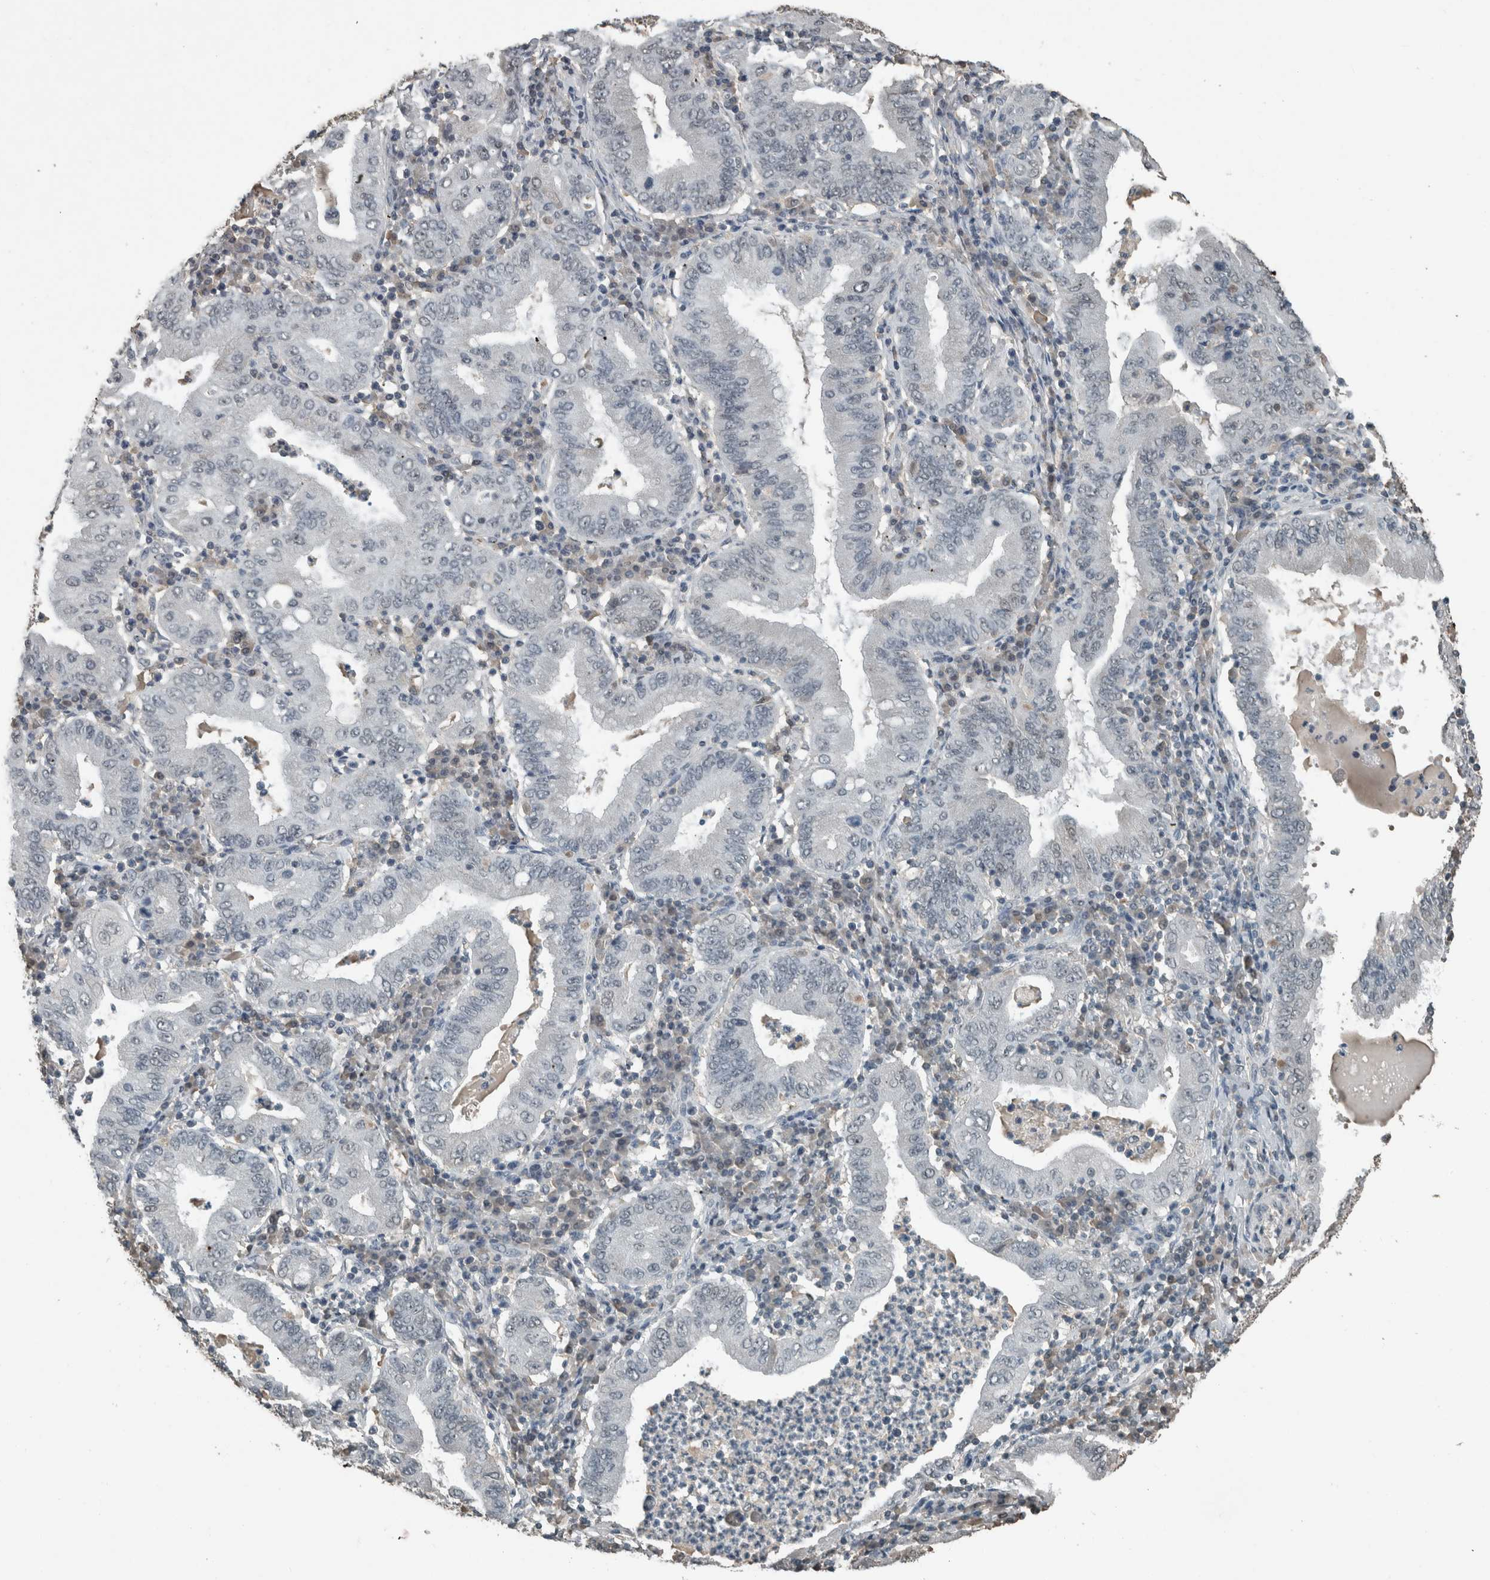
{"staining": {"intensity": "negative", "quantity": "none", "location": "none"}, "tissue": "stomach cancer", "cell_type": "Tumor cells", "image_type": "cancer", "snomed": [{"axis": "morphology", "description": "Normal tissue, NOS"}, {"axis": "morphology", "description": "Adenocarcinoma, NOS"}, {"axis": "topography", "description": "Esophagus"}, {"axis": "topography", "description": "Stomach, upper"}, {"axis": "topography", "description": "Peripheral nerve tissue"}], "caption": "This photomicrograph is of stomach cancer stained with immunohistochemistry (IHC) to label a protein in brown with the nuclei are counter-stained blue. There is no staining in tumor cells.", "gene": "ZNF24", "patient": {"sex": "male", "age": 62}}